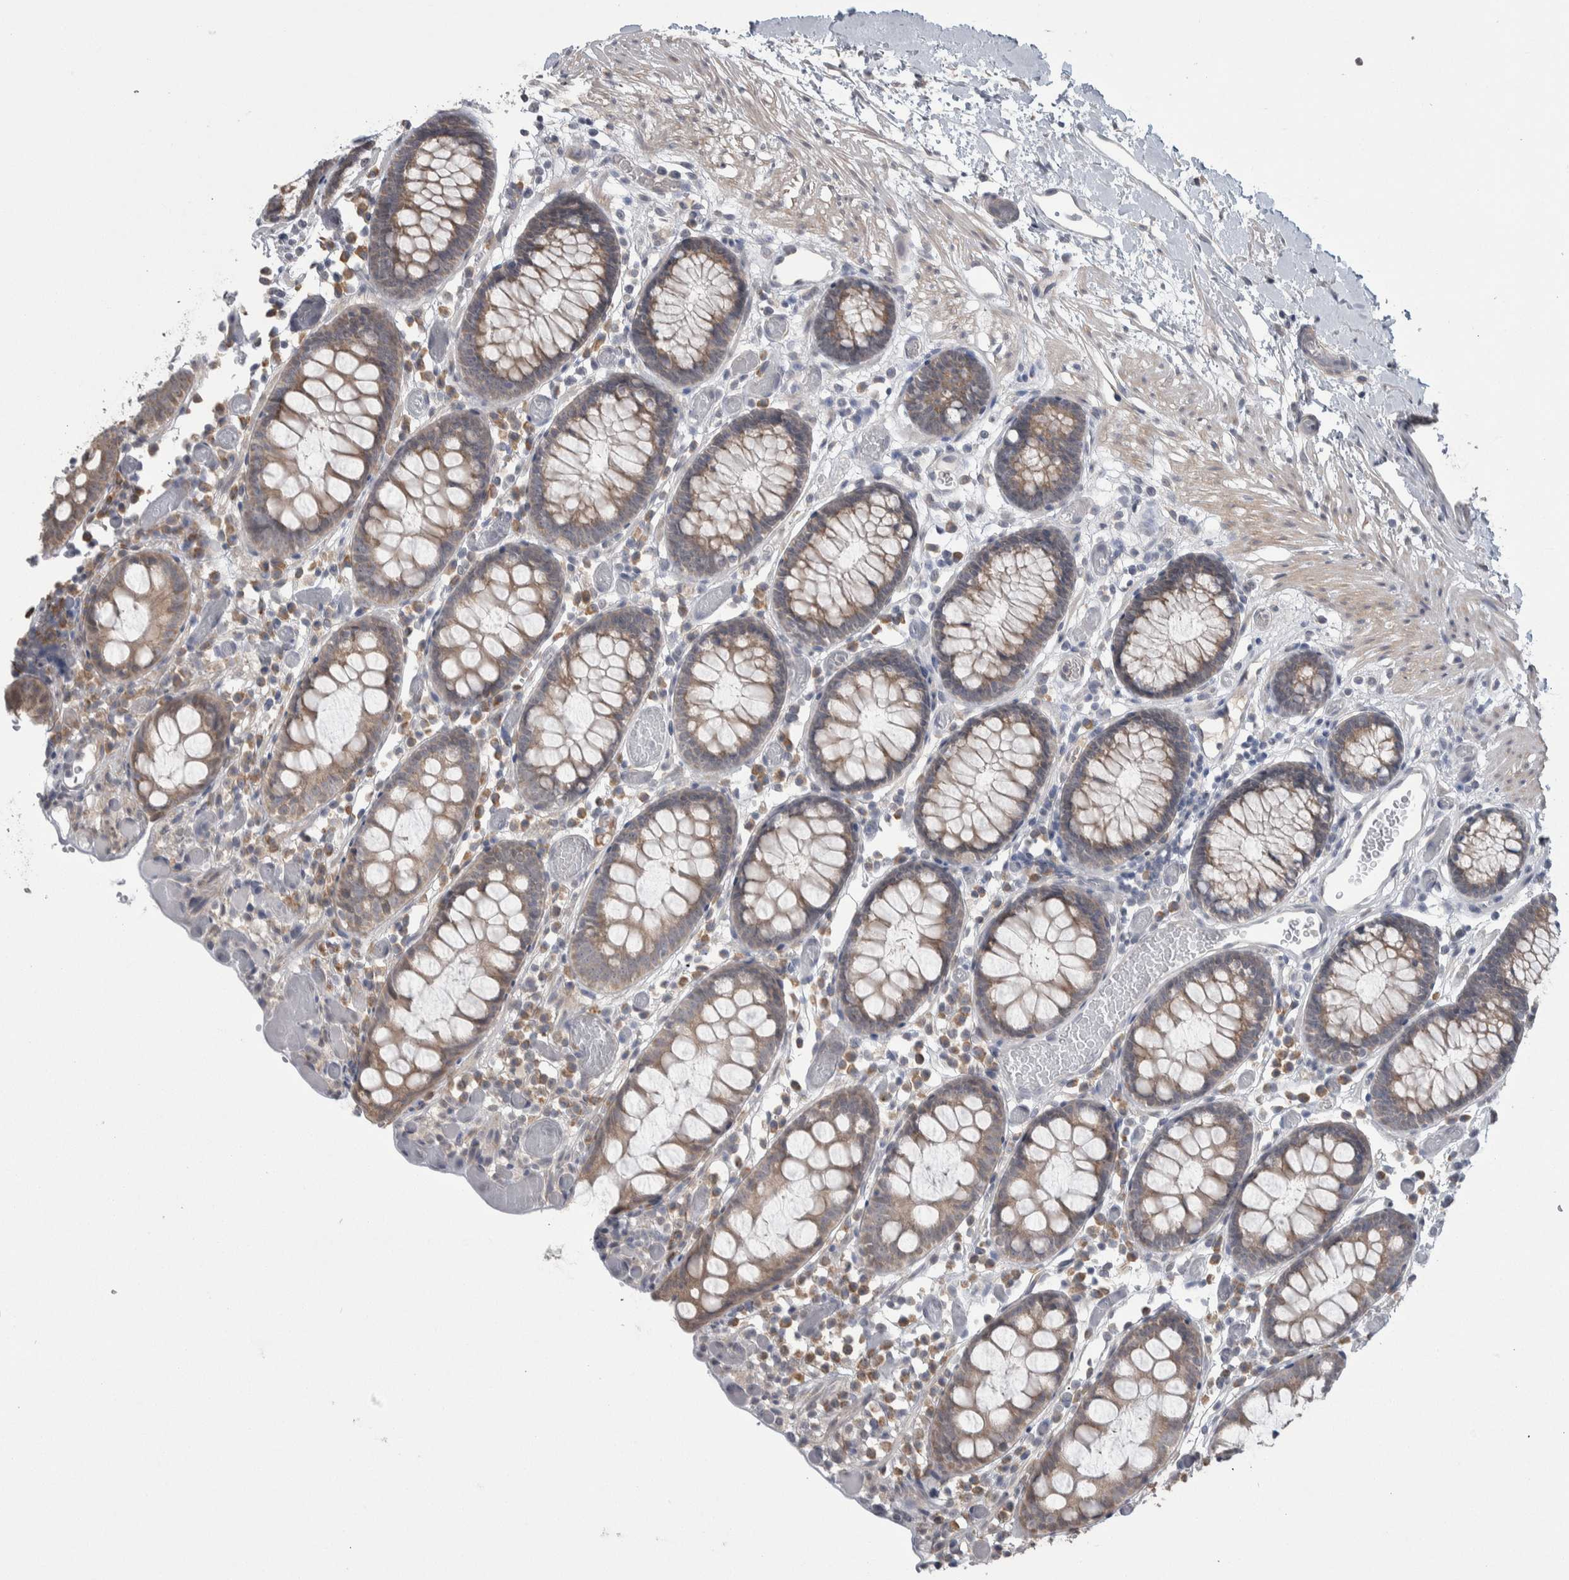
{"staining": {"intensity": "negative", "quantity": "none", "location": "none"}, "tissue": "colon", "cell_type": "Endothelial cells", "image_type": "normal", "snomed": [{"axis": "morphology", "description": "Normal tissue, NOS"}, {"axis": "topography", "description": "Colon"}], "caption": "The immunohistochemistry histopathology image has no significant positivity in endothelial cells of colon. The staining is performed using DAB brown chromogen with nuclei counter-stained in using hematoxylin.", "gene": "CUL2", "patient": {"sex": "male", "age": 14}}